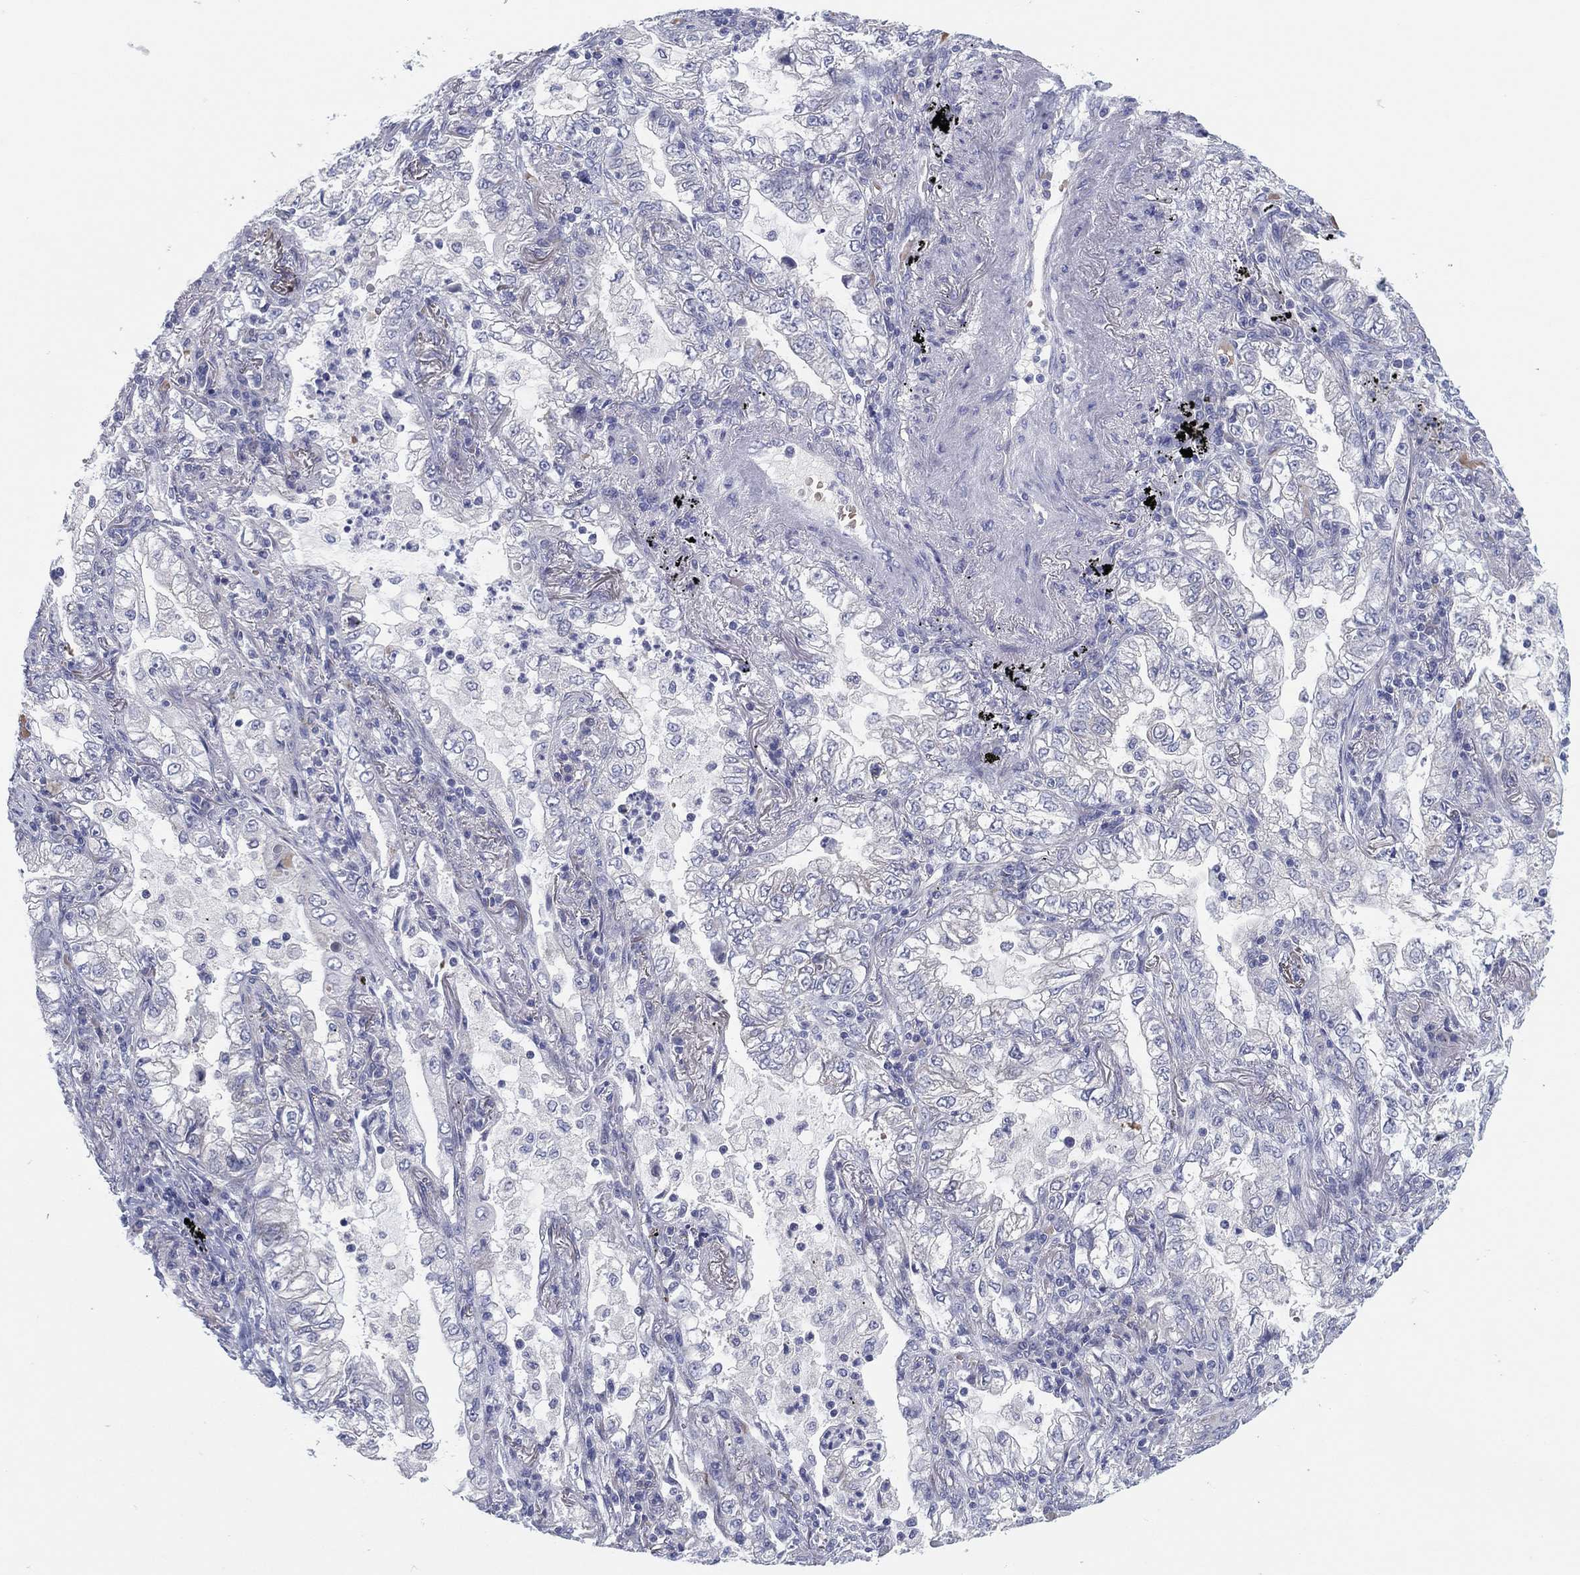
{"staining": {"intensity": "negative", "quantity": "none", "location": "none"}, "tissue": "lung cancer", "cell_type": "Tumor cells", "image_type": "cancer", "snomed": [{"axis": "morphology", "description": "Adenocarcinoma, NOS"}, {"axis": "topography", "description": "Lung"}], "caption": "This is a micrograph of IHC staining of adenocarcinoma (lung), which shows no expression in tumor cells.", "gene": "HEATR4", "patient": {"sex": "female", "age": 73}}